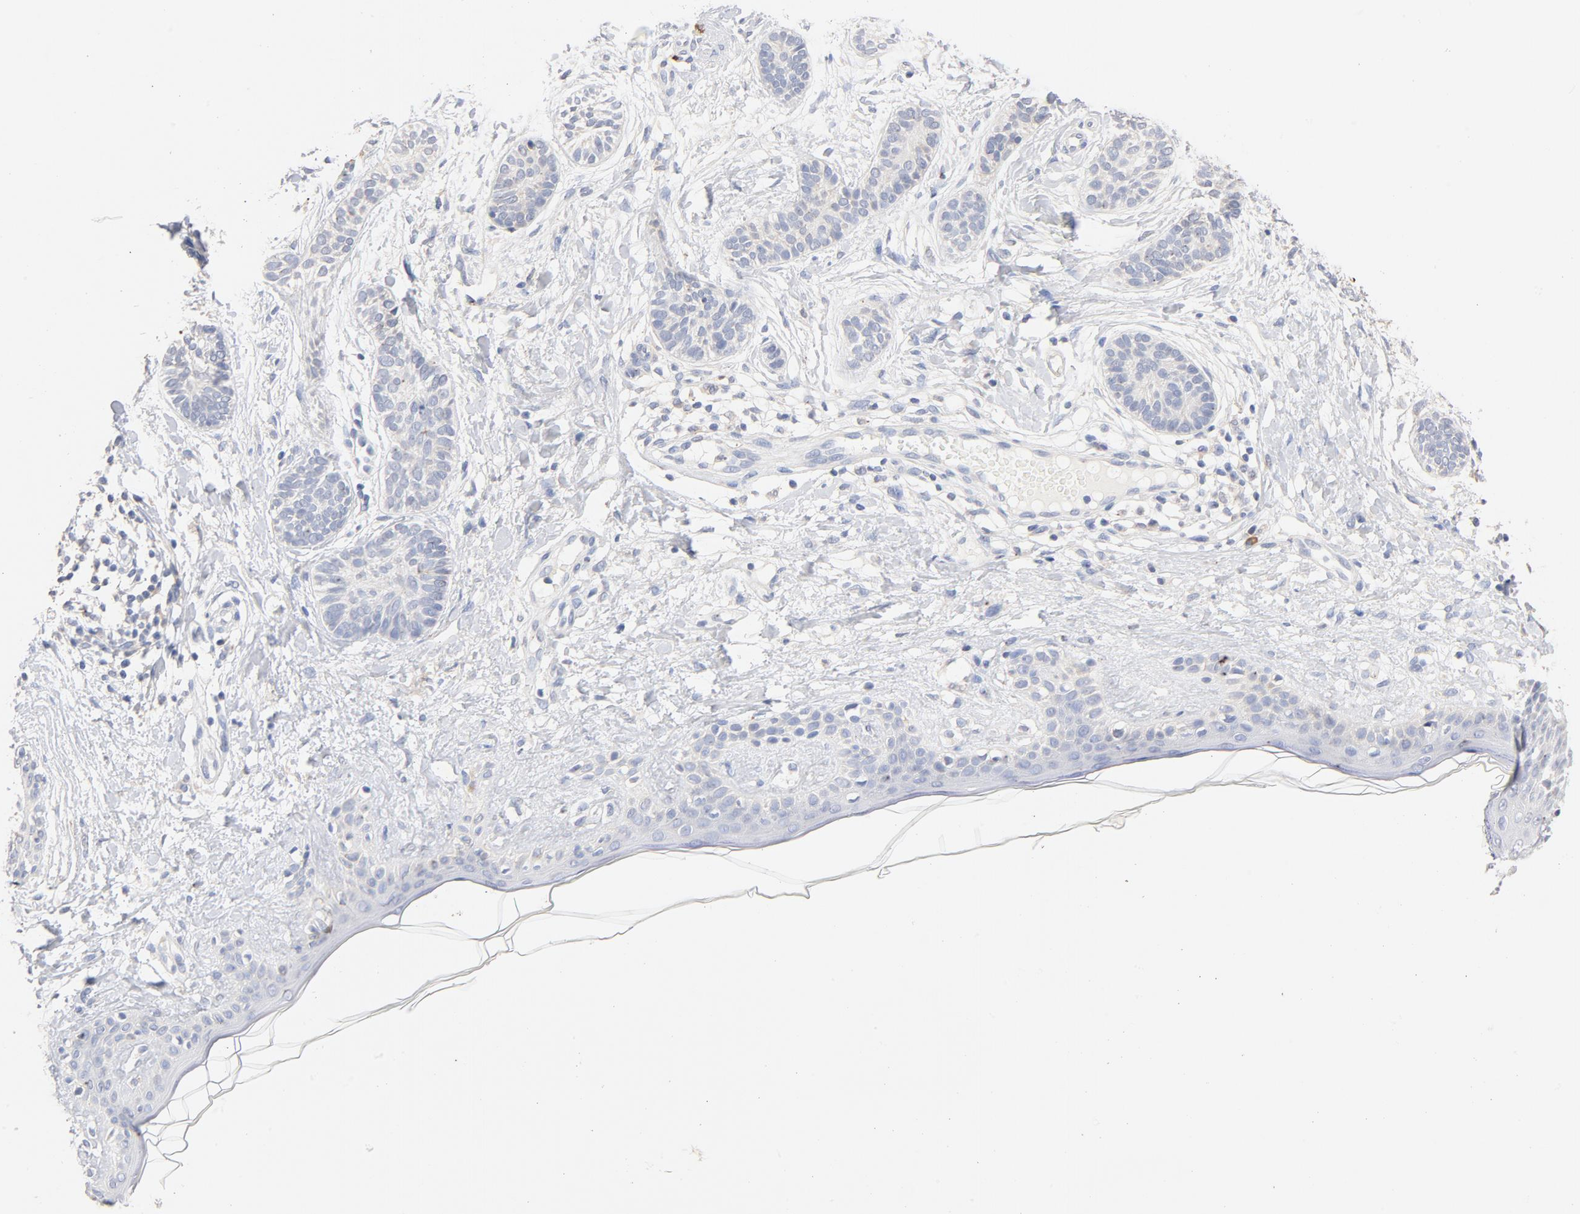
{"staining": {"intensity": "negative", "quantity": "none", "location": "none"}, "tissue": "skin cancer", "cell_type": "Tumor cells", "image_type": "cancer", "snomed": [{"axis": "morphology", "description": "Normal tissue, NOS"}, {"axis": "morphology", "description": "Basal cell carcinoma"}, {"axis": "topography", "description": "Skin"}], "caption": "Tumor cells are negative for brown protein staining in skin basal cell carcinoma.", "gene": "TLR4", "patient": {"sex": "male", "age": 63}}